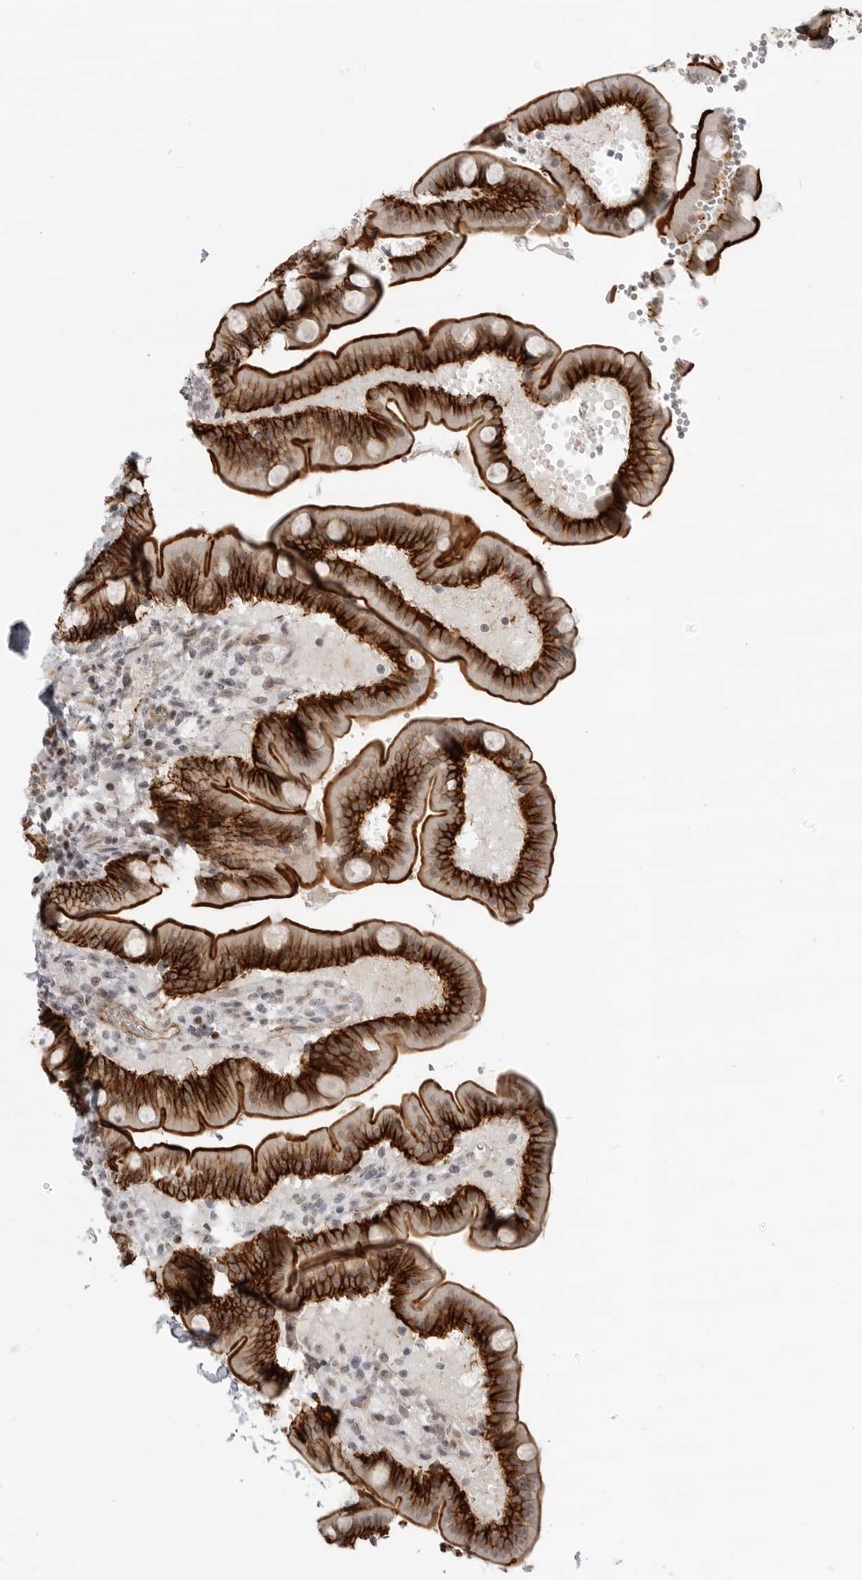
{"staining": {"intensity": "strong", "quantity": ">75%", "location": "cytoplasmic/membranous"}, "tissue": "duodenum", "cell_type": "Glandular cells", "image_type": "normal", "snomed": [{"axis": "morphology", "description": "Normal tissue, NOS"}, {"axis": "topography", "description": "Duodenum"}], "caption": "Immunohistochemical staining of normal human duodenum shows high levels of strong cytoplasmic/membranous positivity in approximately >75% of glandular cells.", "gene": "CEP295NL", "patient": {"sex": "male", "age": 54}}